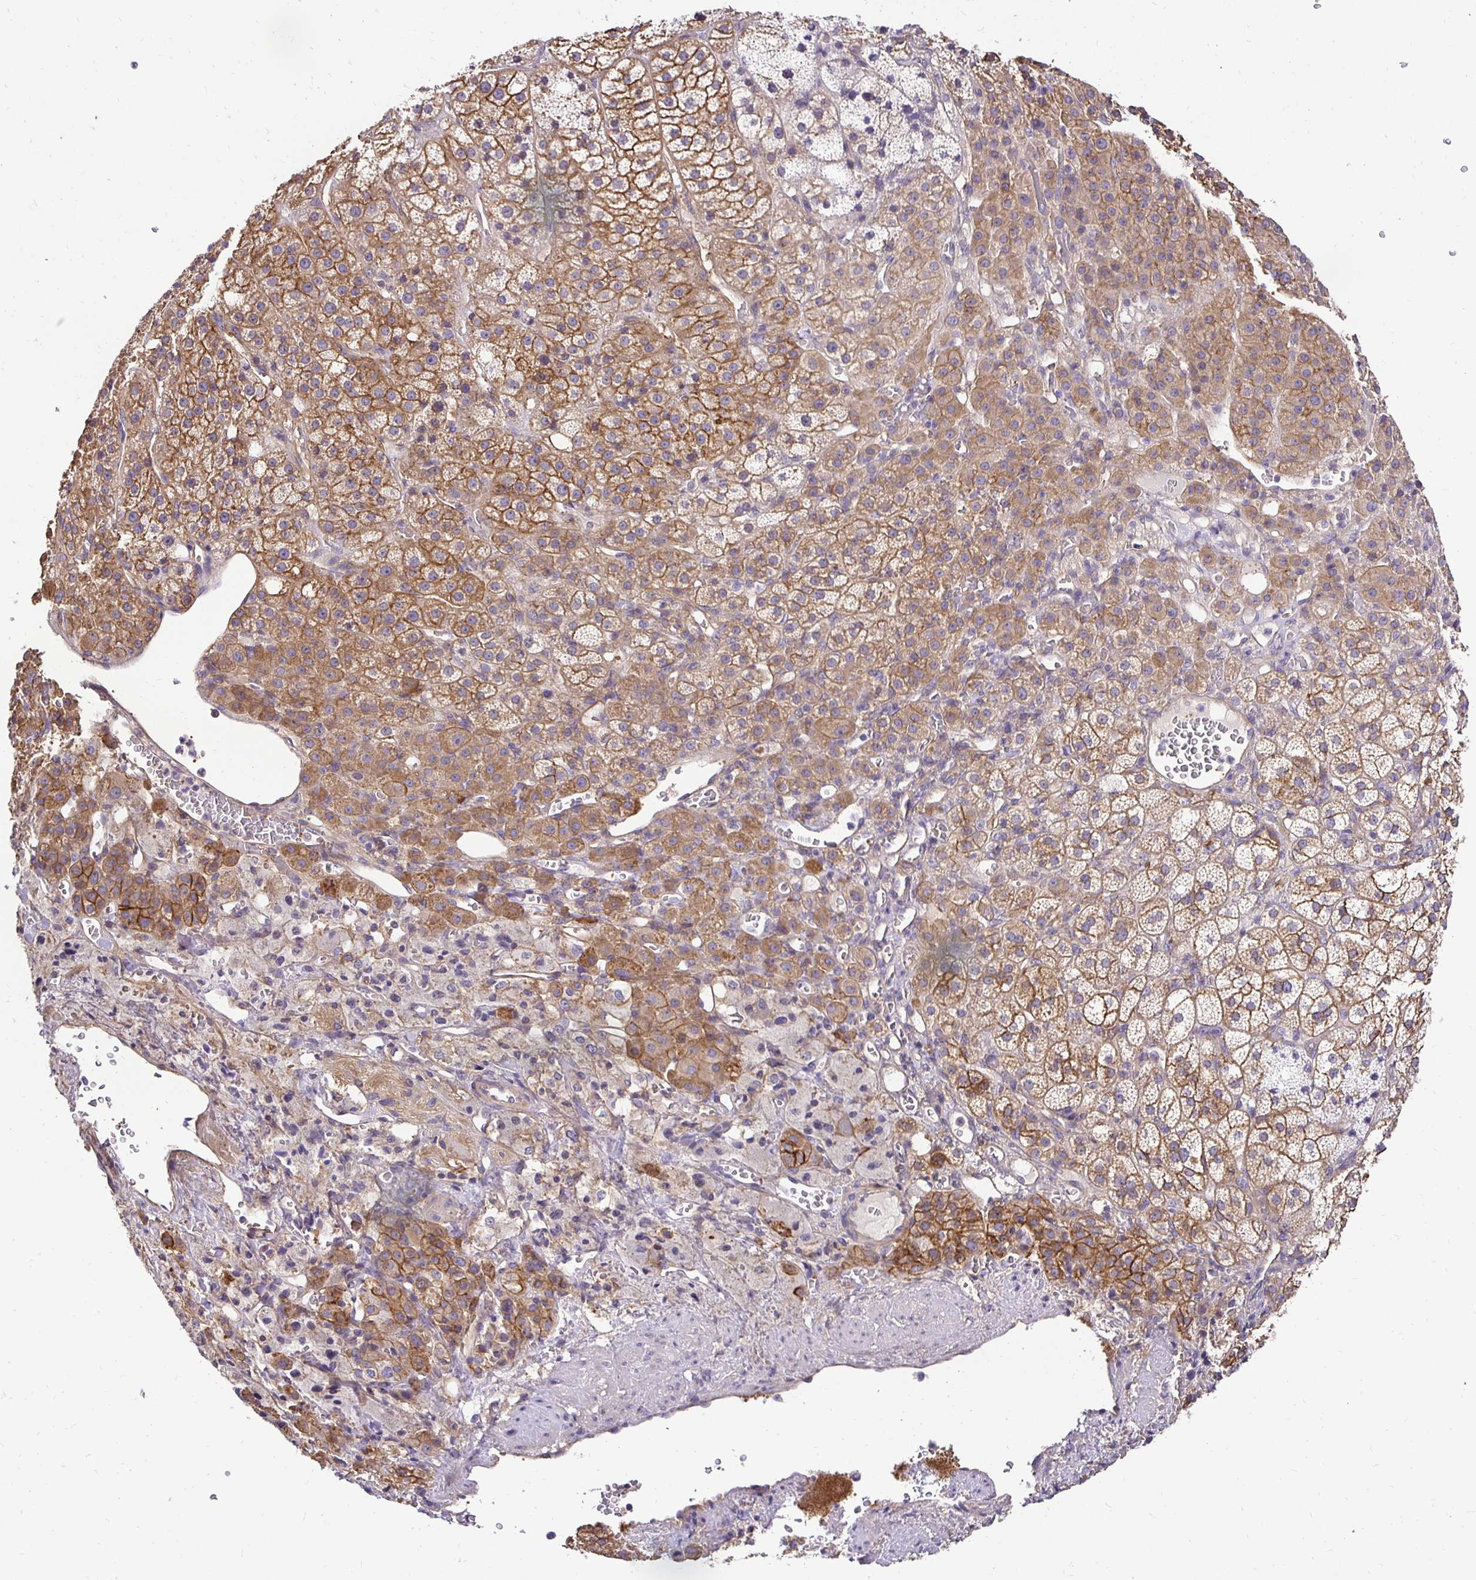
{"staining": {"intensity": "moderate", "quantity": ">75%", "location": "cytoplasmic/membranous"}, "tissue": "adrenal gland", "cell_type": "Glandular cells", "image_type": "normal", "snomed": [{"axis": "morphology", "description": "Normal tissue, NOS"}, {"axis": "topography", "description": "Adrenal gland"}], "caption": "Immunohistochemistry (IHC) photomicrograph of benign adrenal gland stained for a protein (brown), which demonstrates medium levels of moderate cytoplasmic/membranous staining in about >75% of glandular cells.", "gene": "SLC9A1", "patient": {"sex": "female", "age": 60}}